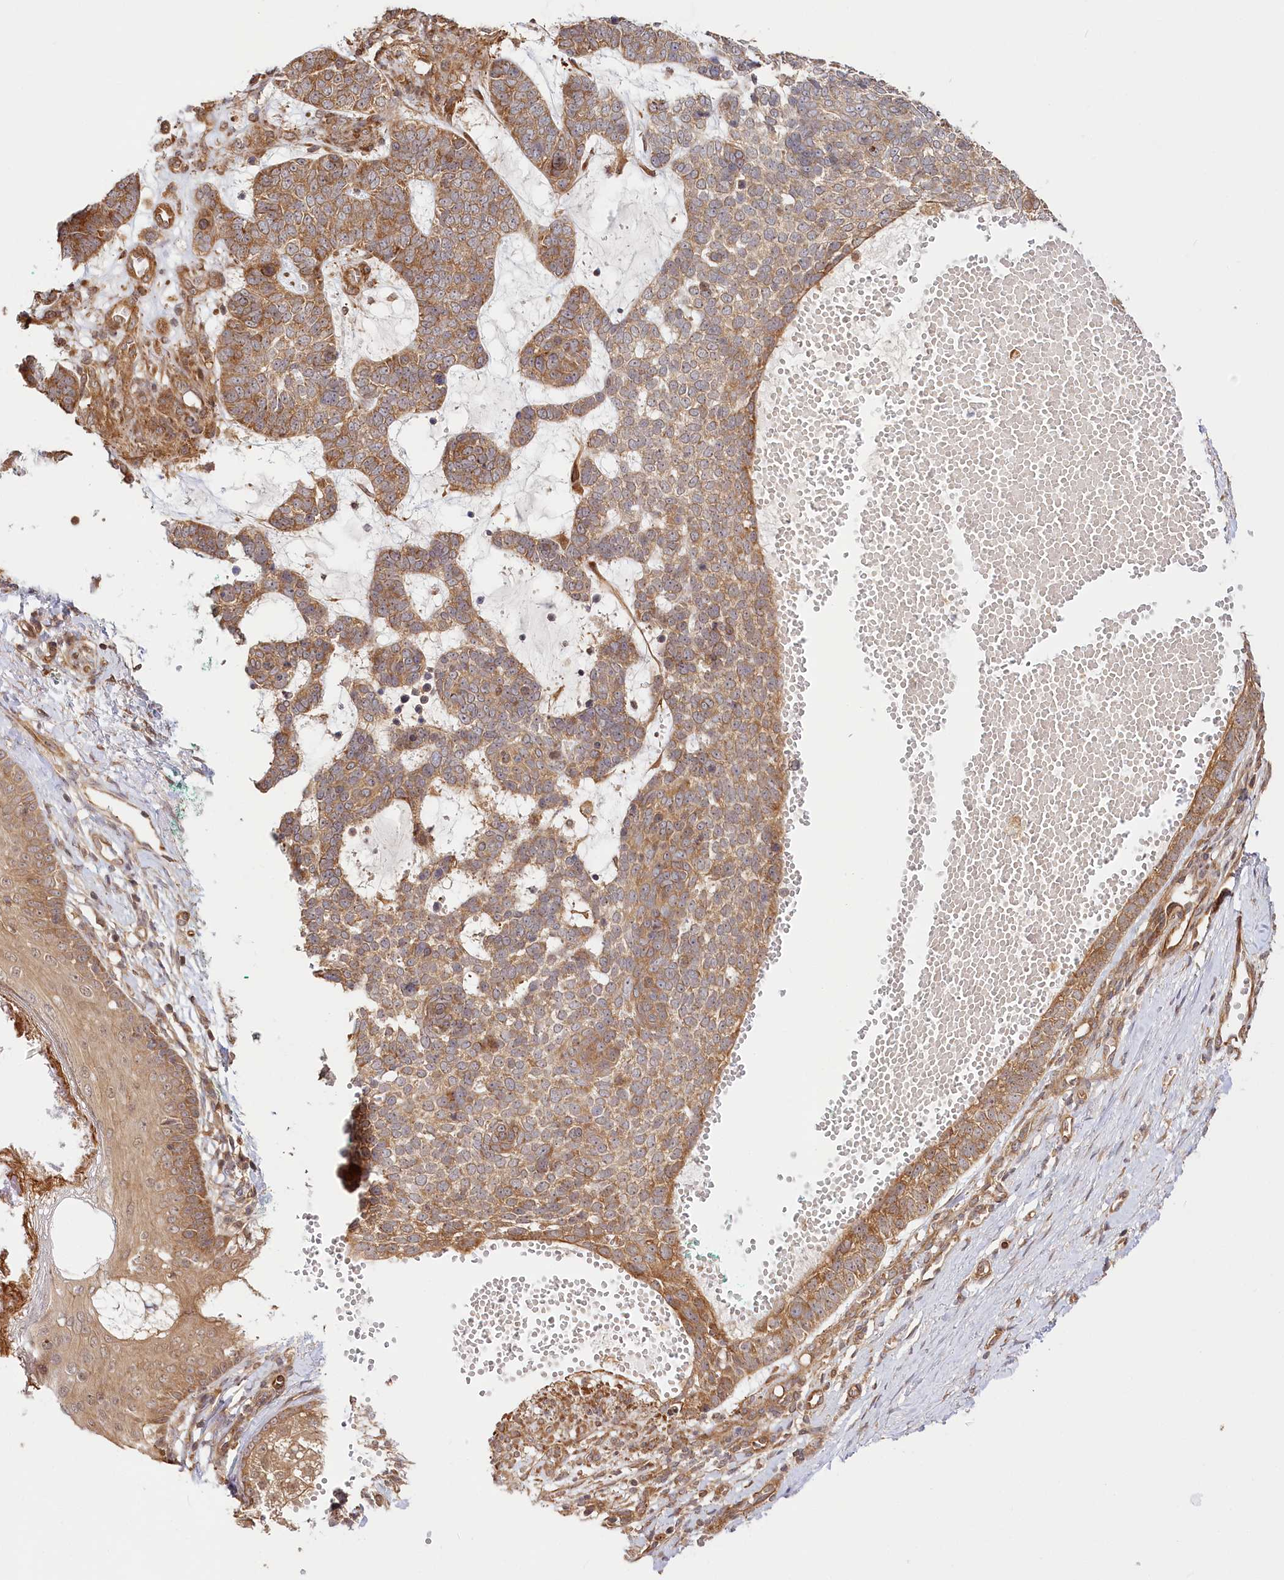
{"staining": {"intensity": "moderate", "quantity": ">75%", "location": "cytoplasmic/membranous"}, "tissue": "skin cancer", "cell_type": "Tumor cells", "image_type": "cancer", "snomed": [{"axis": "morphology", "description": "Basal cell carcinoma"}, {"axis": "topography", "description": "Skin"}], "caption": "Moderate cytoplasmic/membranous staining is identified in approximately >75% of tumor cells in skin basal cell carcinoma.", "gene": "CEP70", "patient": {"sex": "female", "age": 81}}